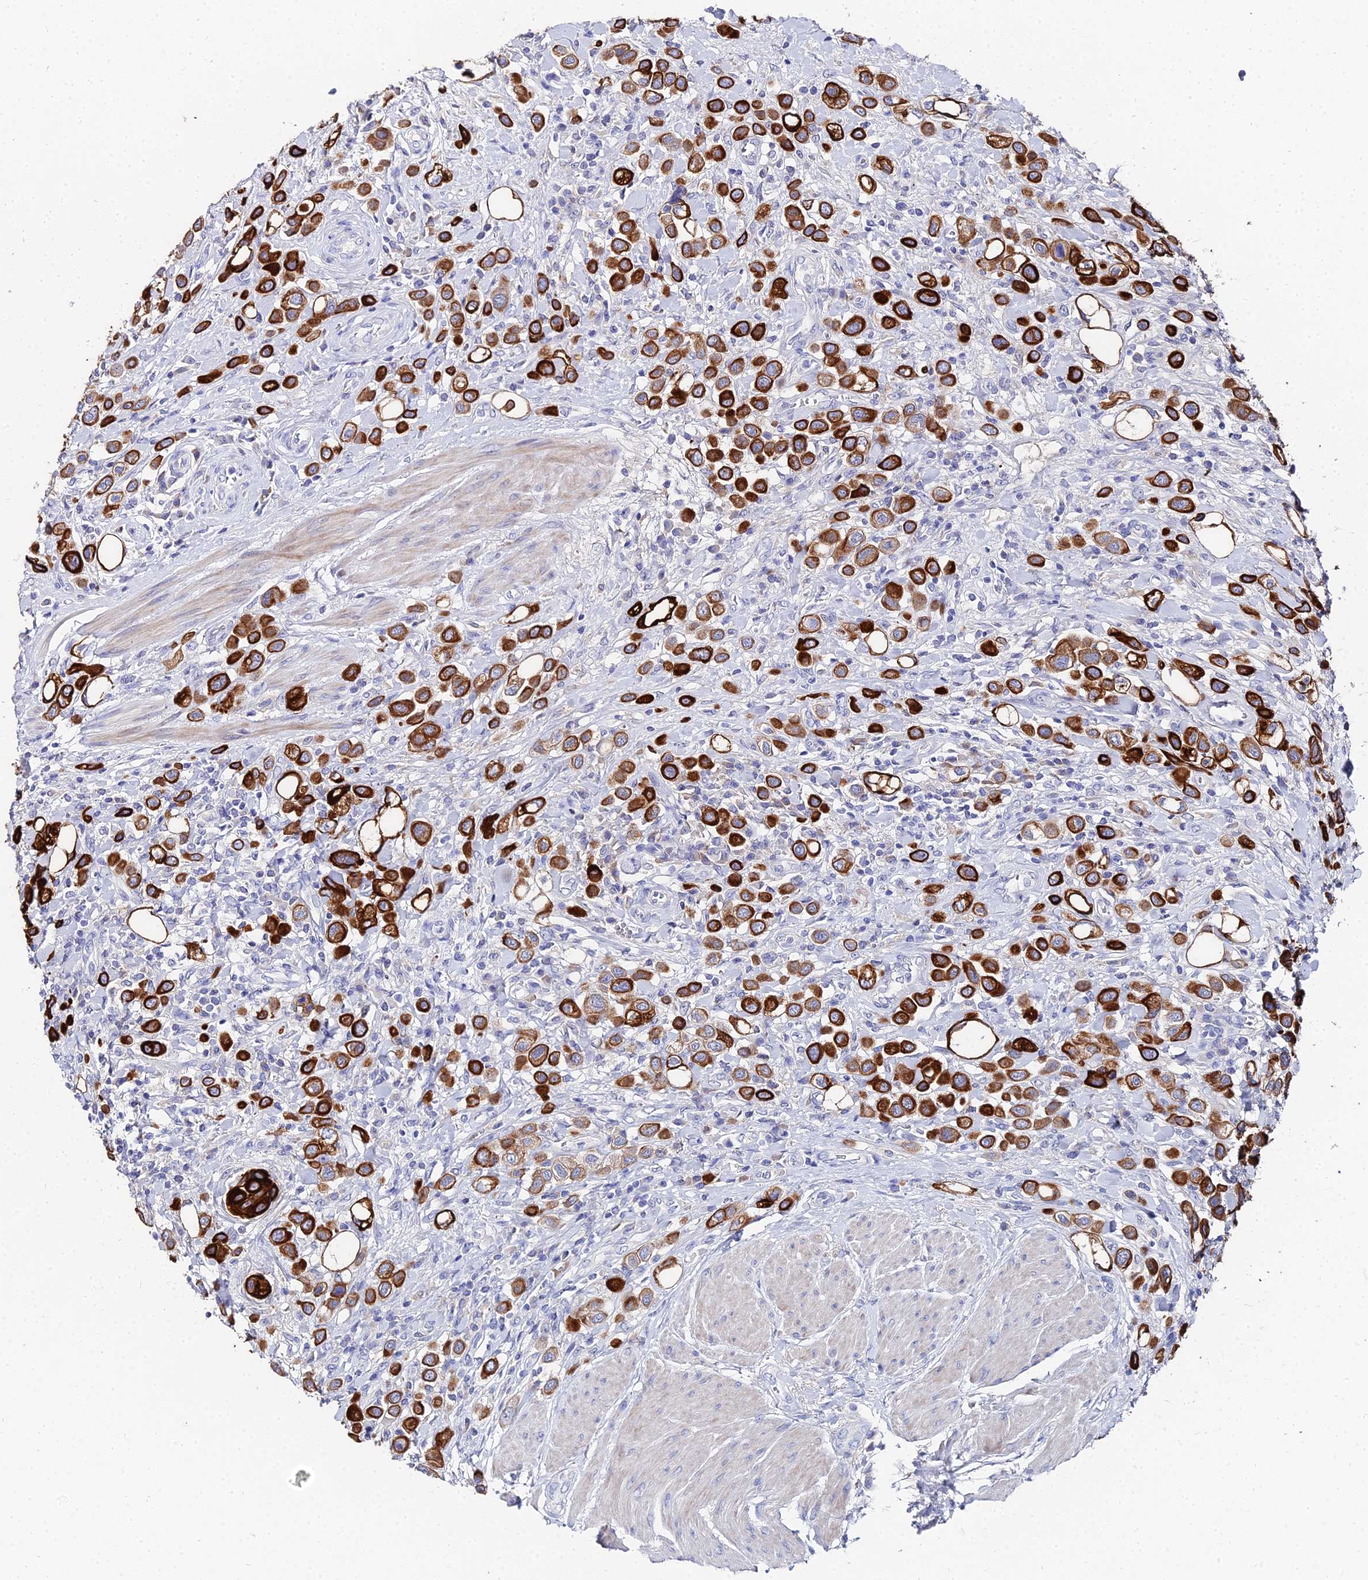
{"staining": {"intensity": "strong", "quantity": ">75%", "location": "cytoplasmic/membranous"}, "tissue": "urothelial cancer", "cell_type": "Tumor cells", "image_type": "cancer", "snomed": [{"axis": "morphology", "description": "Urothelial carcinoma, High grade"}, {"axis": "topography", "description": "Urinary bladder"}], "caption": "Urothelial carcinoma (high-grade) was stained to show a protein in brown. There is high levels of strong cytoplasmic/membranous positivity in about >75% of tumor cells. (DAB (3,3'-diaminobenzidine) = brown stain, brightfield microscopy at high magnification).", "gene": "KRT17", "patient": {"sex": "male", "age": 50}}